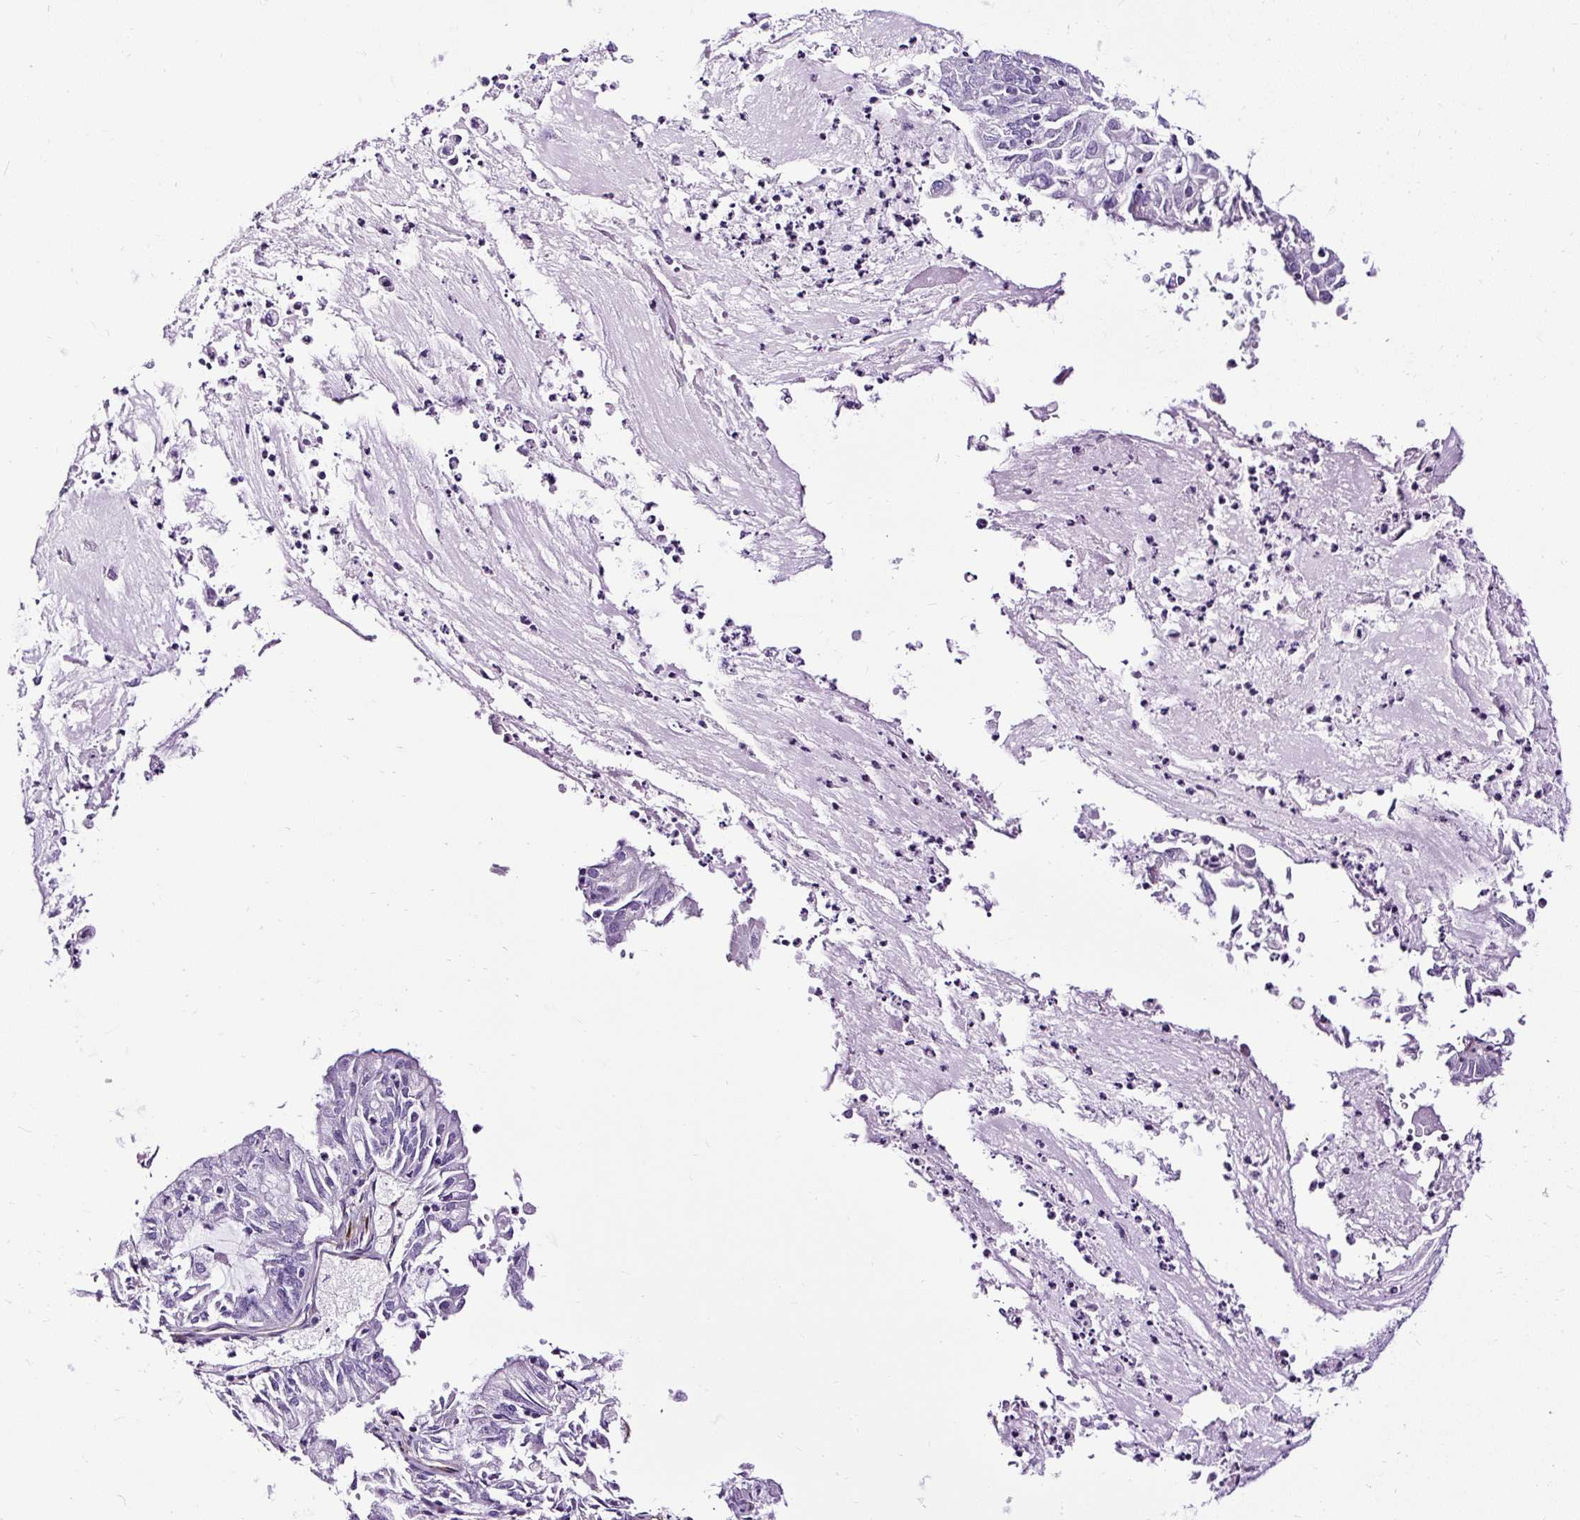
{"staining": {"intensity": "negative", "quantity": "none", "location": "none"}, "tissue": "endometrial cancer", "cell_type": "Tumor cells", "image_type": "cancer", "snomed": [{"axis": "morphology", "description": "Adenocarcinoma, NOS"}, {"axis": "topography", "description": "Endometrium"}], "caption": "Immunohistochemistry image of neoplastic tissue: adenocarcinoma (endometrial) stained with DAB shows no significant protein positivity in tumor cells.", "gene": "SLC7A8", "patient": {"sex": "female", "age": 57}}